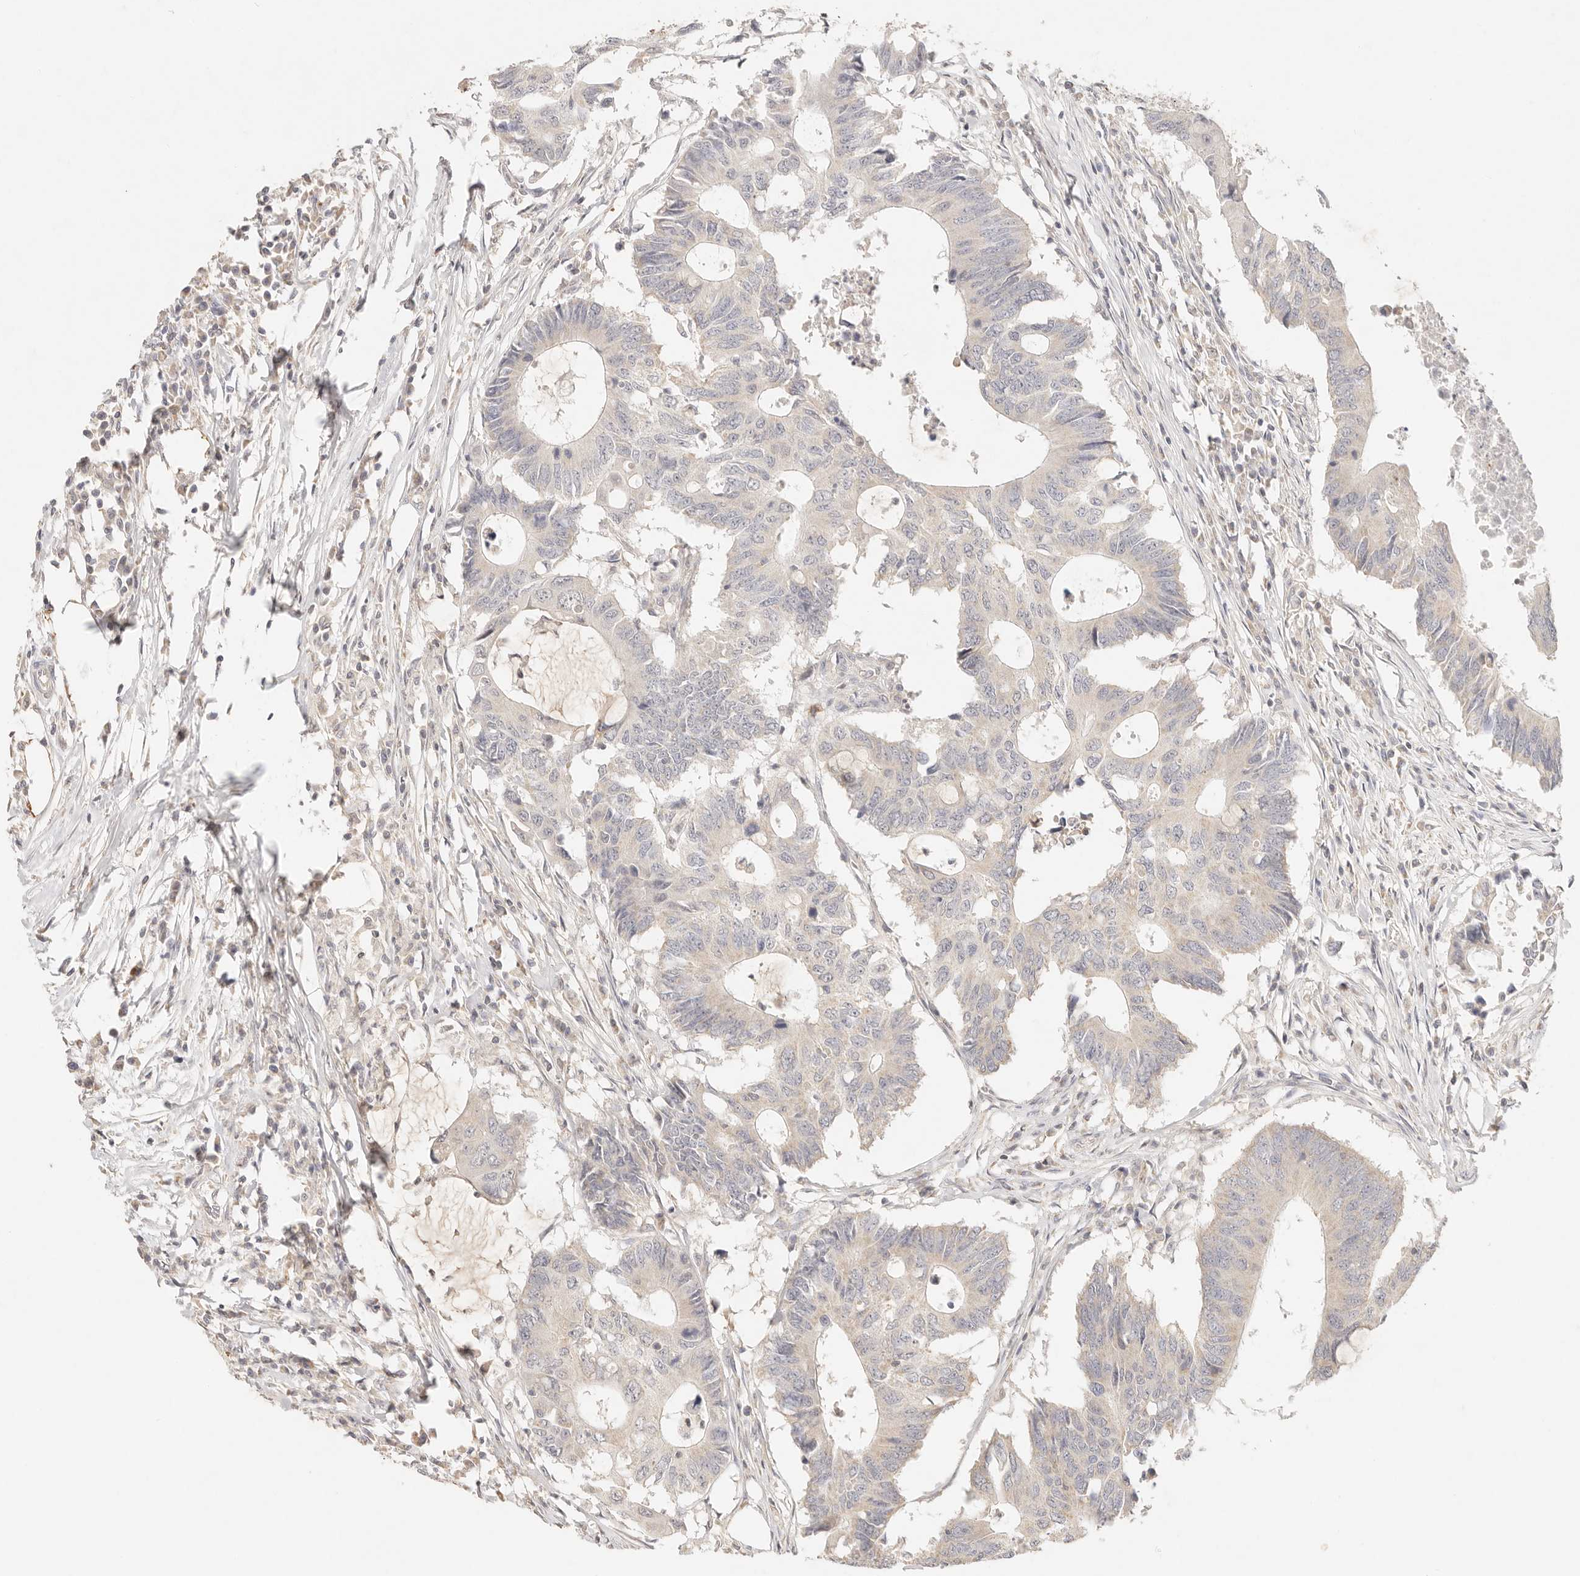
{"staining": {"intensity": "negative", "quantity": "none", "location": "none"}, "tissue": "colorectal cancer", "cell_type": "Tumor cells", "image_type": "cancer", "snomed": [{"axis": "morphology", "description": "Adenocarcinoma, NOS"}, {"axis": "topography", "description": "Colon"}], "caption": "Colorectal adenocarcinoma stained for a protein using immunohistochemistry demonstrates no positivity tumor cells.", "gene": "GPR156", "patient": {"sex": "male", "age": 71}}